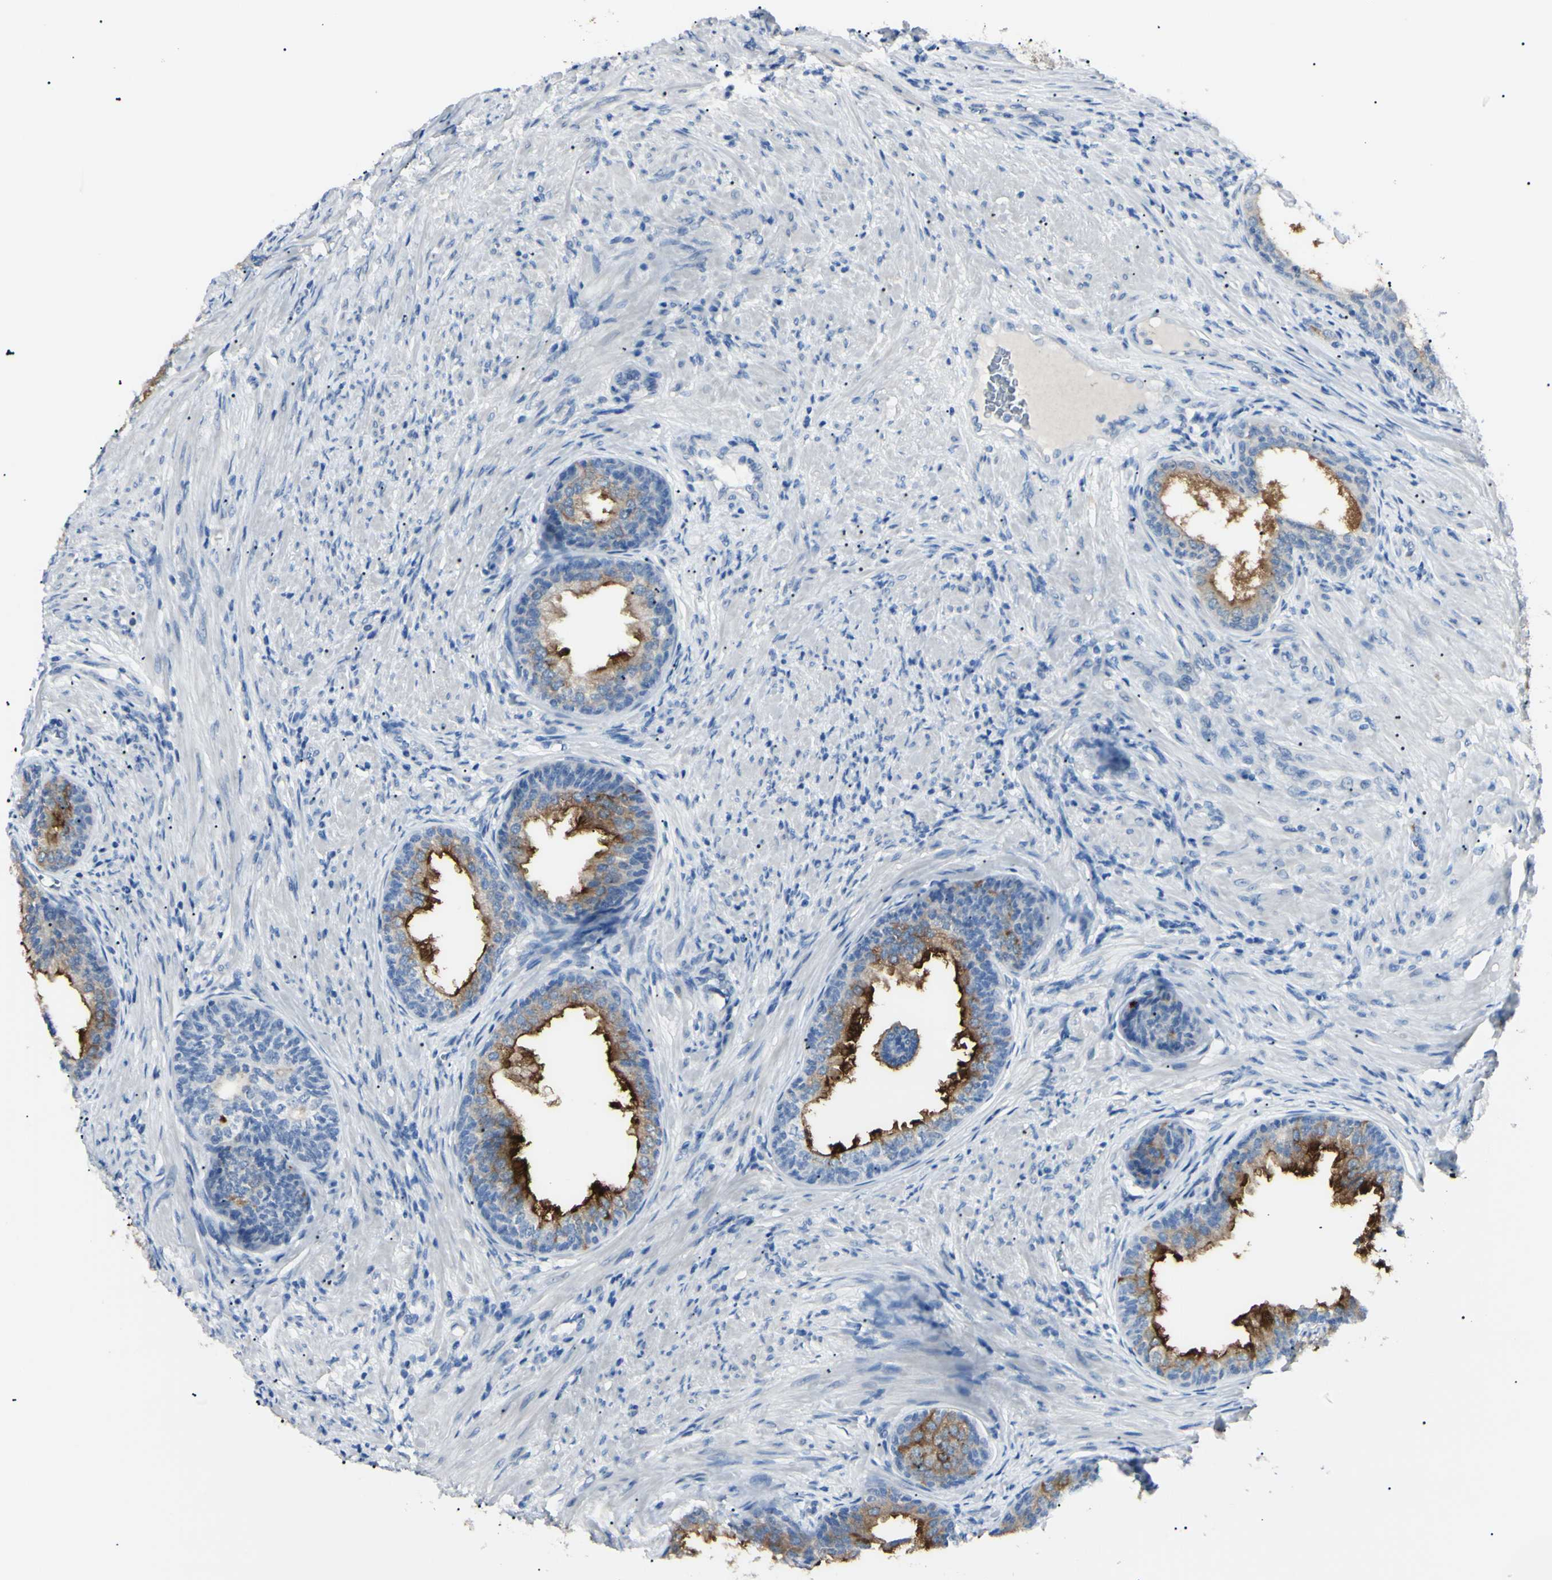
{"staining": {"intensity": "strong", "quantity": "25%-75%", "location": "cytoplasmic/membranous"}, "tissue": "prostate", "cell_type": "Glandular cells", "image_type": "normal", "snomed": [{"axis": "morphology", "description": "Normal tissue, NOS"}, {"axis": "topography", "description": "Prostate"}], "caption": "DAB (3,3'-diaminobenzidine) immunohistochemical staining of normal prostate displays strong cytoplasmic/membranous protein positivity in about 25%-75% of glandular cells. The staining was performed using DAB (3,3'-diaminobenzidine), with brown indicating positive protein expression. Nuclei are stained blue with hematoxylin.", "gene": "FOLH1", "patient": {"sex": "male", "age": 76}}